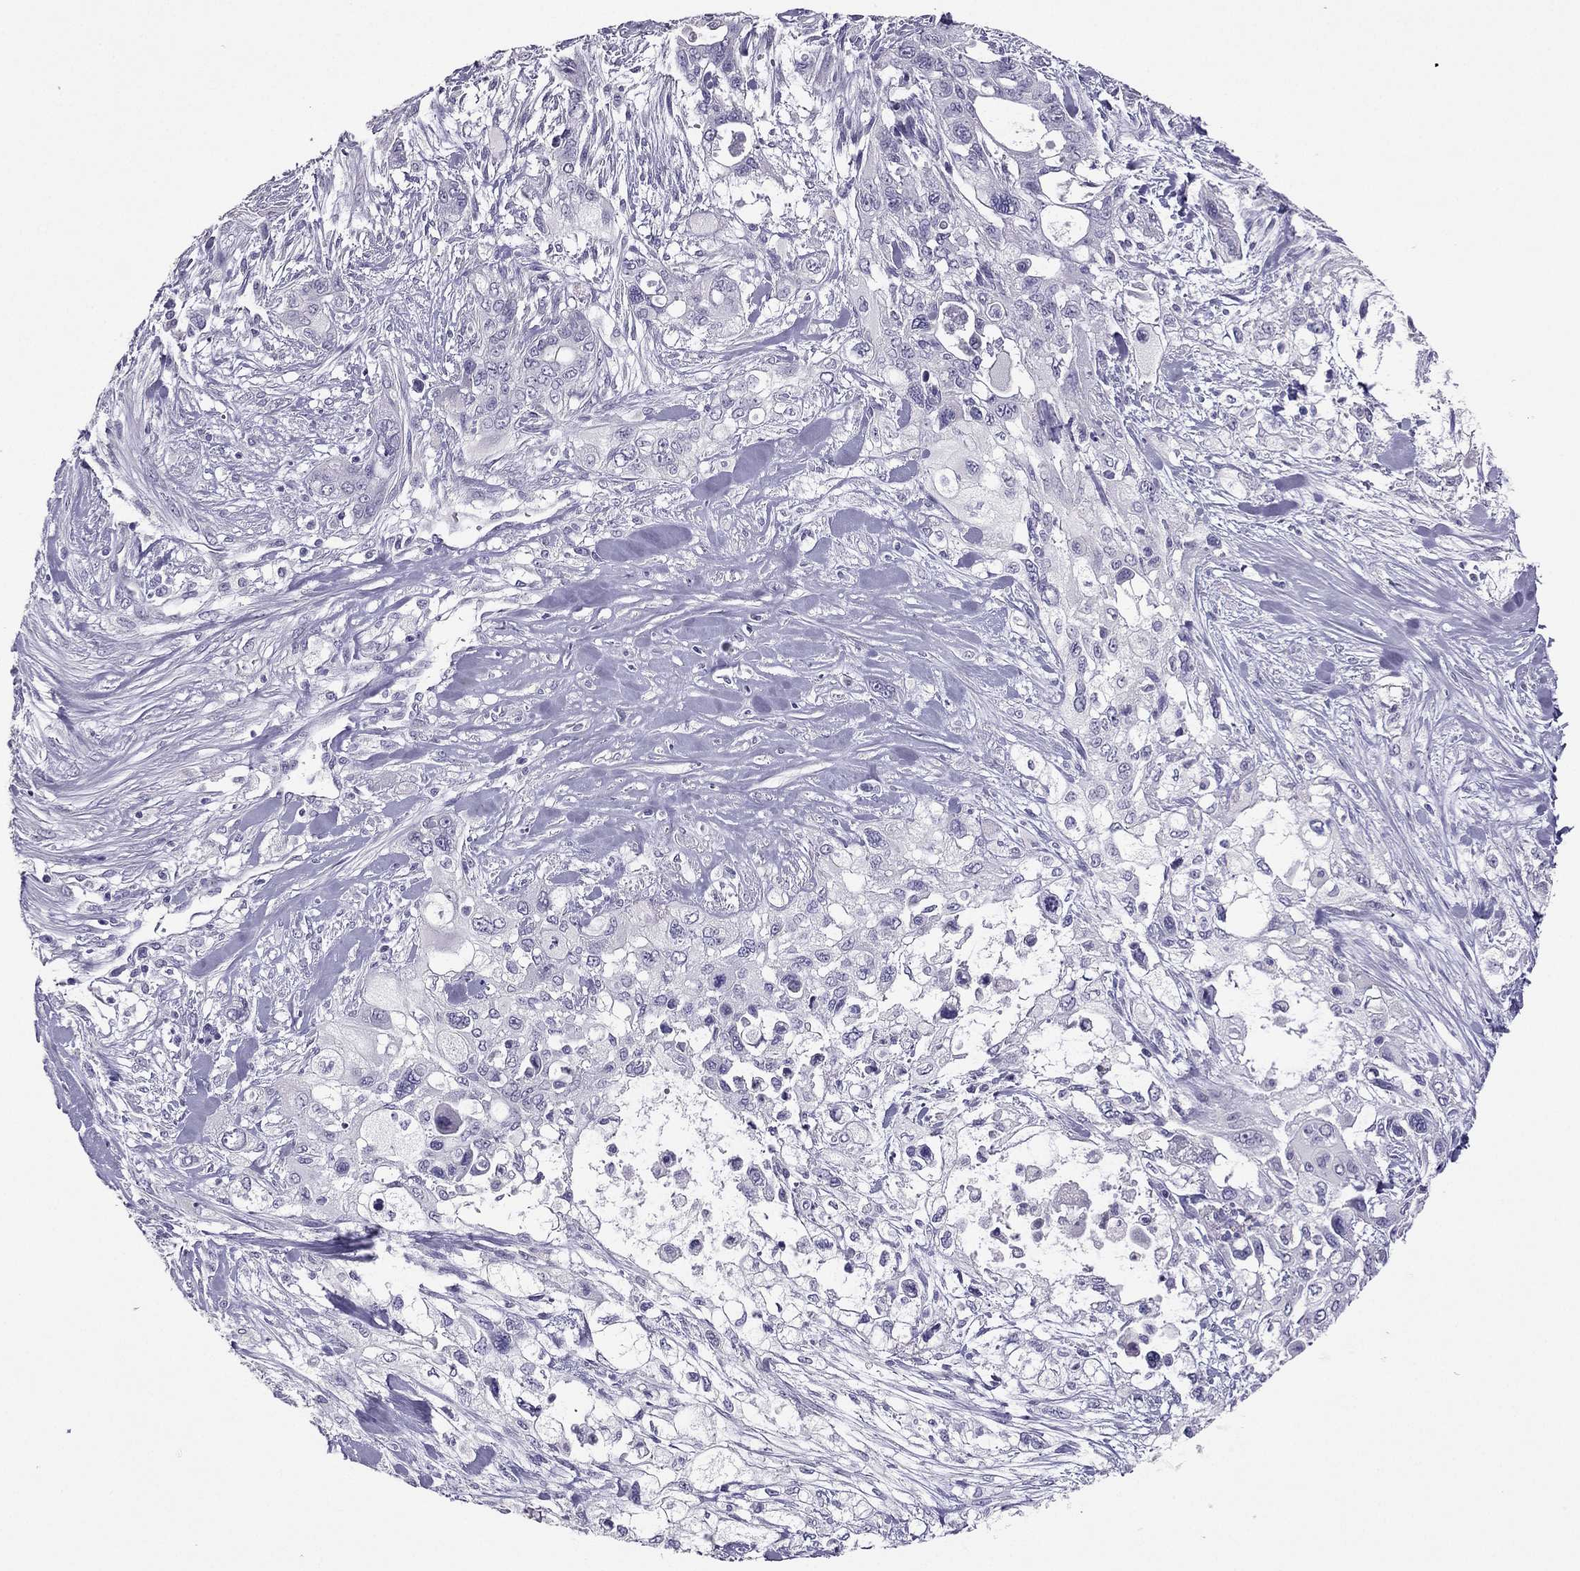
{"staining": {"intensity": "negative", "quantity": "none", "location": "none"}, "tissue": "pancreatic cancer", "cell_type": "Tumor cells", "image_type": "cancer", "snomed": [{"axis": "morphology", "description": "Adenocarcinoma, NOS"}, {"axis": "topography", "description": "Pancreas"}], "caption": "IHC histopathology image of neoplastic tissue: pancreatic adenocarcinoma stained with DAB shows no significant protein staining in tumor cells.", "gene": "RHO", "patient": {"sex": "male", "age": 47}}